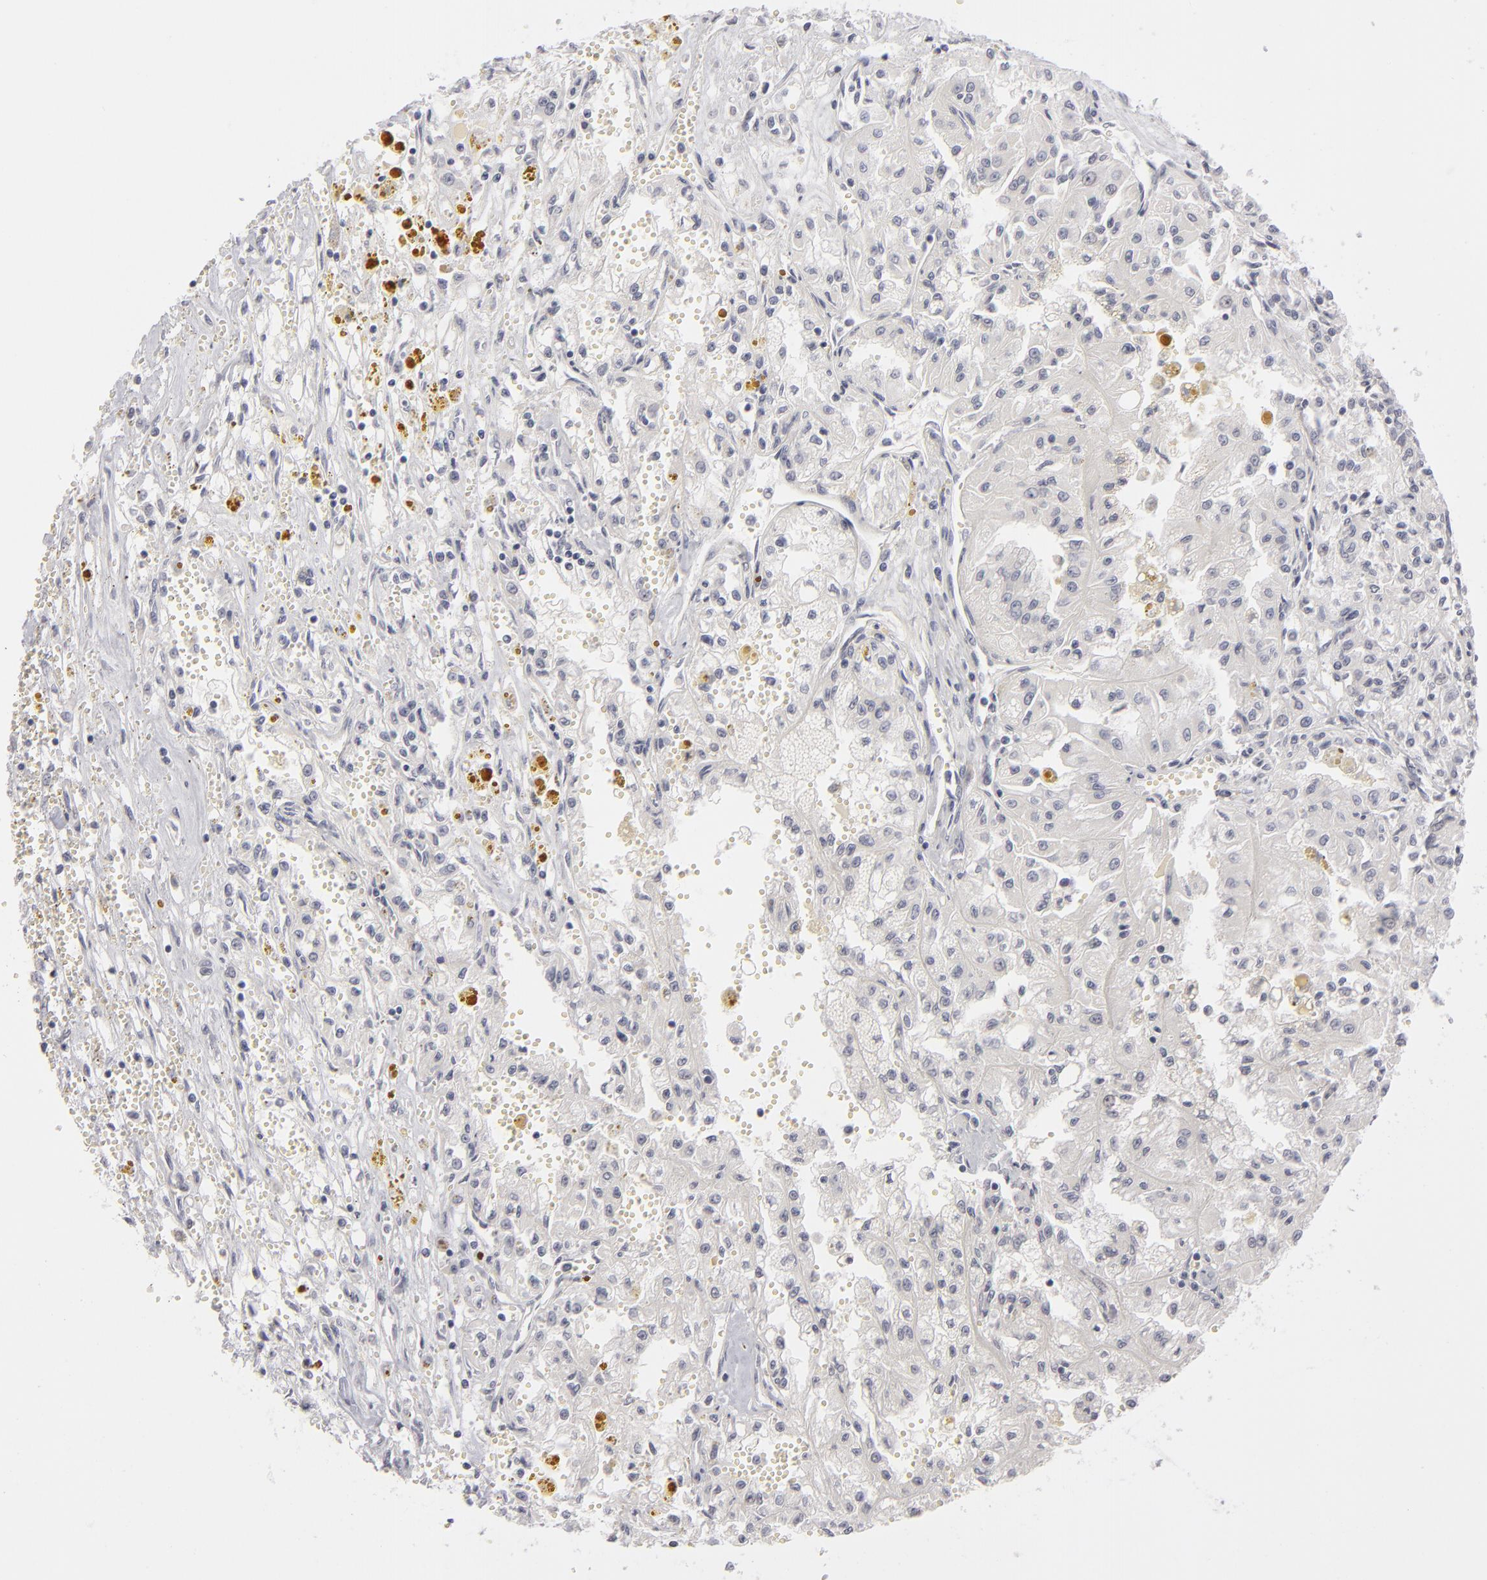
{"staining": {"intensity": "negative", "quantity": "none", "location": "none"}, "tissue": "renal cancer", "cell_type": "Tumor cells", "image_type": "cancer", "snomed": [{"axis": "morphology", "description": "Adenocarcinoma, NOS"}, {"axis": "topography", "description": "Kidney"}], "caption": "Protein analysis of adenocarcinoma (renal) demonstrates no significant positivity in tumor cells.", "gene": "KIAA1210", "patient": {"sex": "male", "age": 78}}